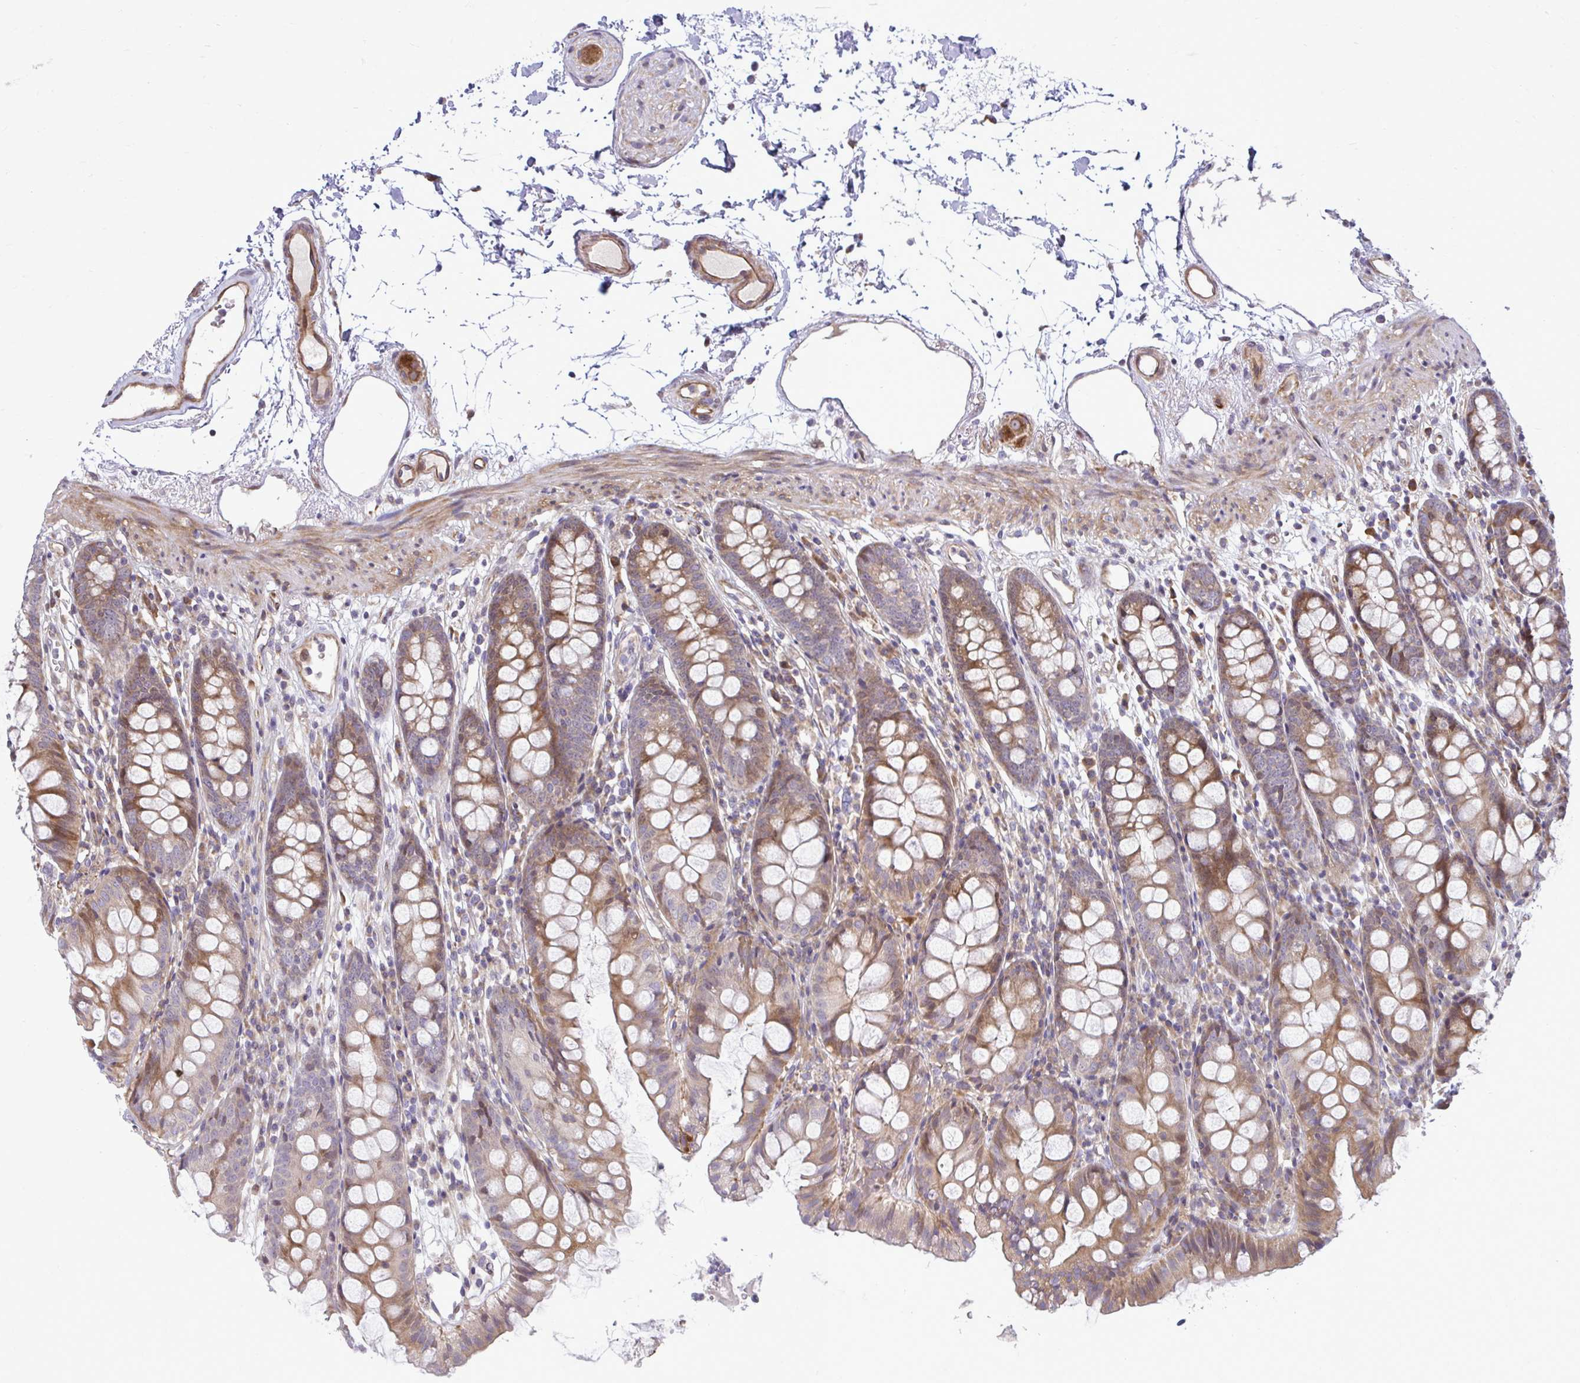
{"staining": {"intensity": "moderate", "quantity": ">75%", "location": "cytoplasmic/membranous"}, "tissue": "colon", "cell_type": "Endothelial cells", "image_type": "normal", "snomed": [{"axis": "morphology", "description": "Normal tissue, NOS"}, {"axis": "topography", "description": "Colon"}], "caption": "About >75% of endothelial cells in normal human colon show moderate cytoplasmic/membranous protein positivity as visualized by brown immunohistochemical staining.", "gene": "ZSCAN9", "patient": {"sex": "female", "age": 84}}